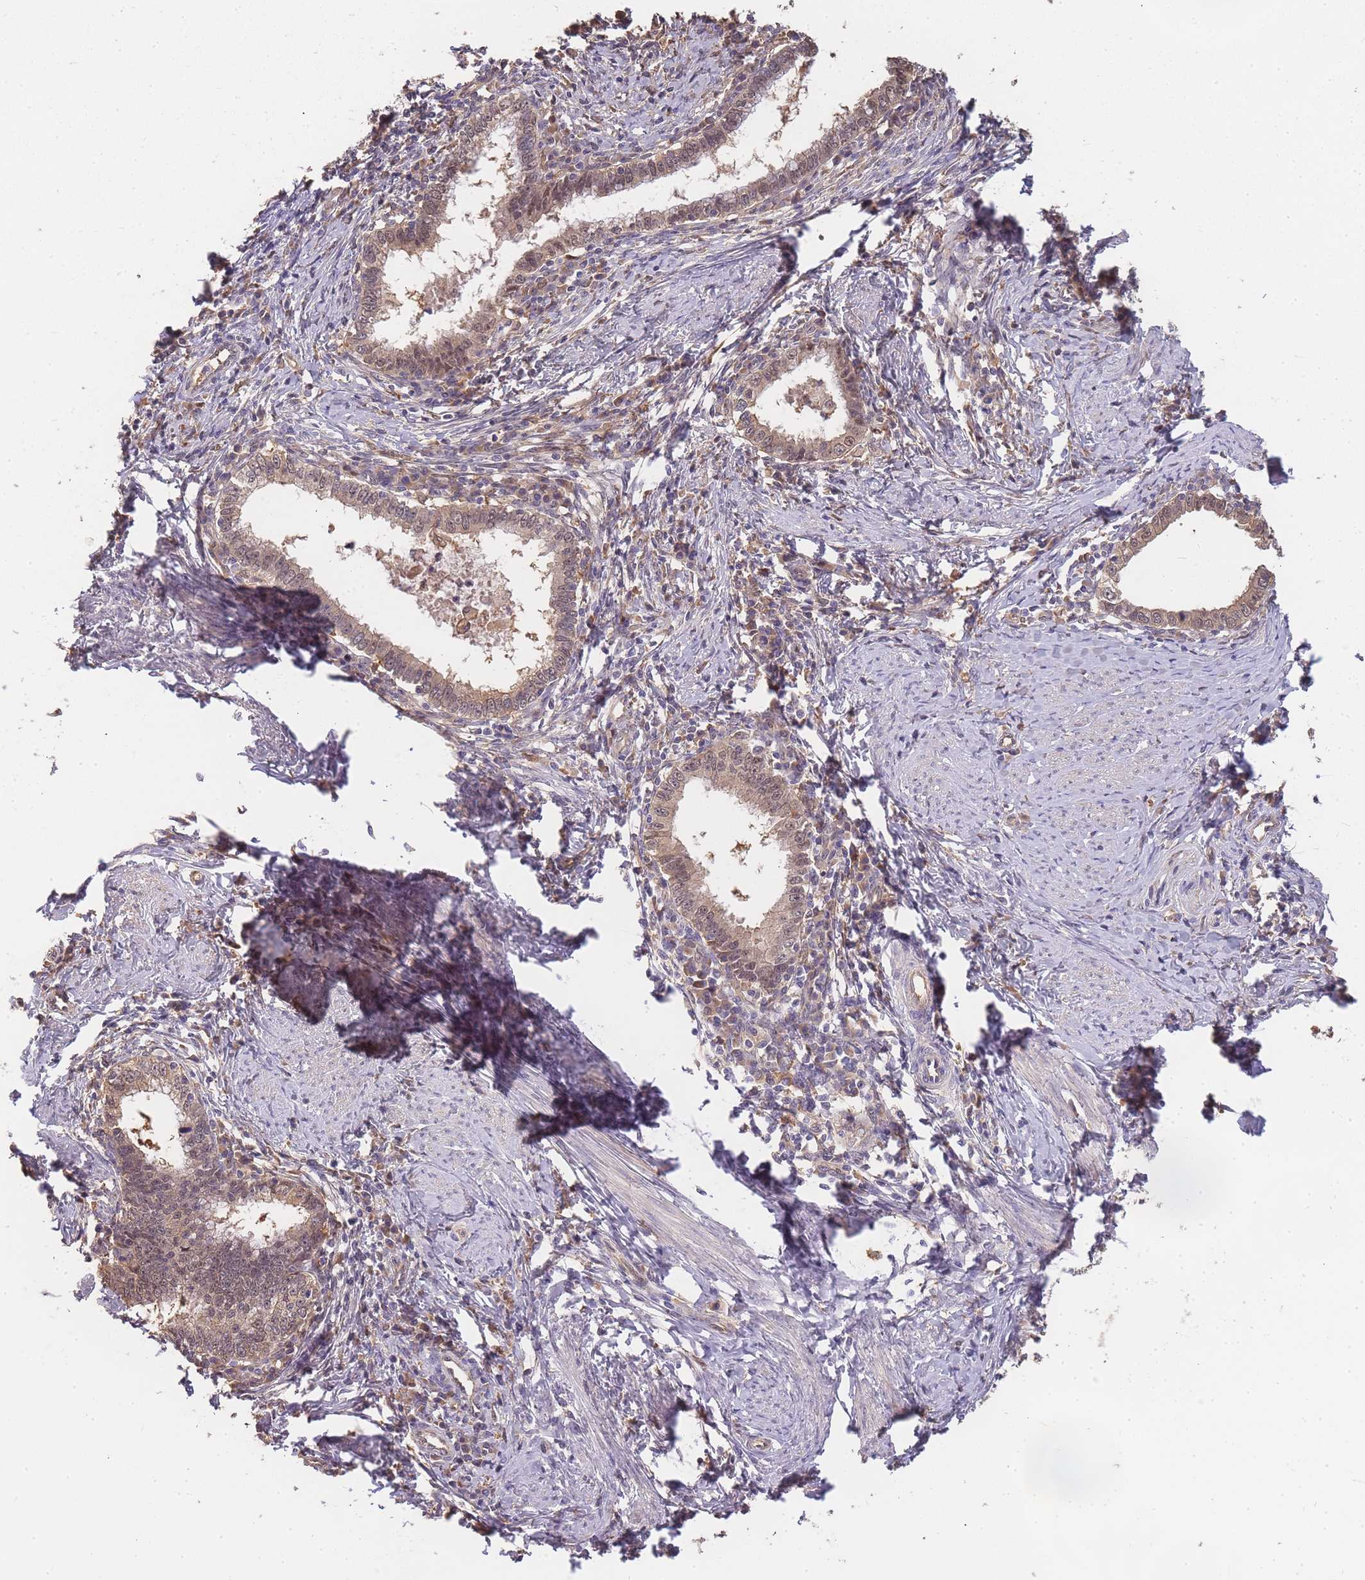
{"staining": {"intensity": "weak", "quantity": ">75%", "location": "cytoplasmic/membranous,nuclear"}, "tissue": "cervical cancer", "cell_type": "Tumor cells", "image_type": "cancer", "snomed": [{"axis": "morphology", "description": "Adenocarcinoma, NOS"}, {"axis": "topography", "description": "Cervix"}], "caption": "Protein expression analysis of cervical cancer reveals weak cytoplasmic/membranous and nuclear positivity in about >75% of tumor cells.", "gene": "CDKN2AIPNL", "patient": {"sex": "female", "age": 36}}